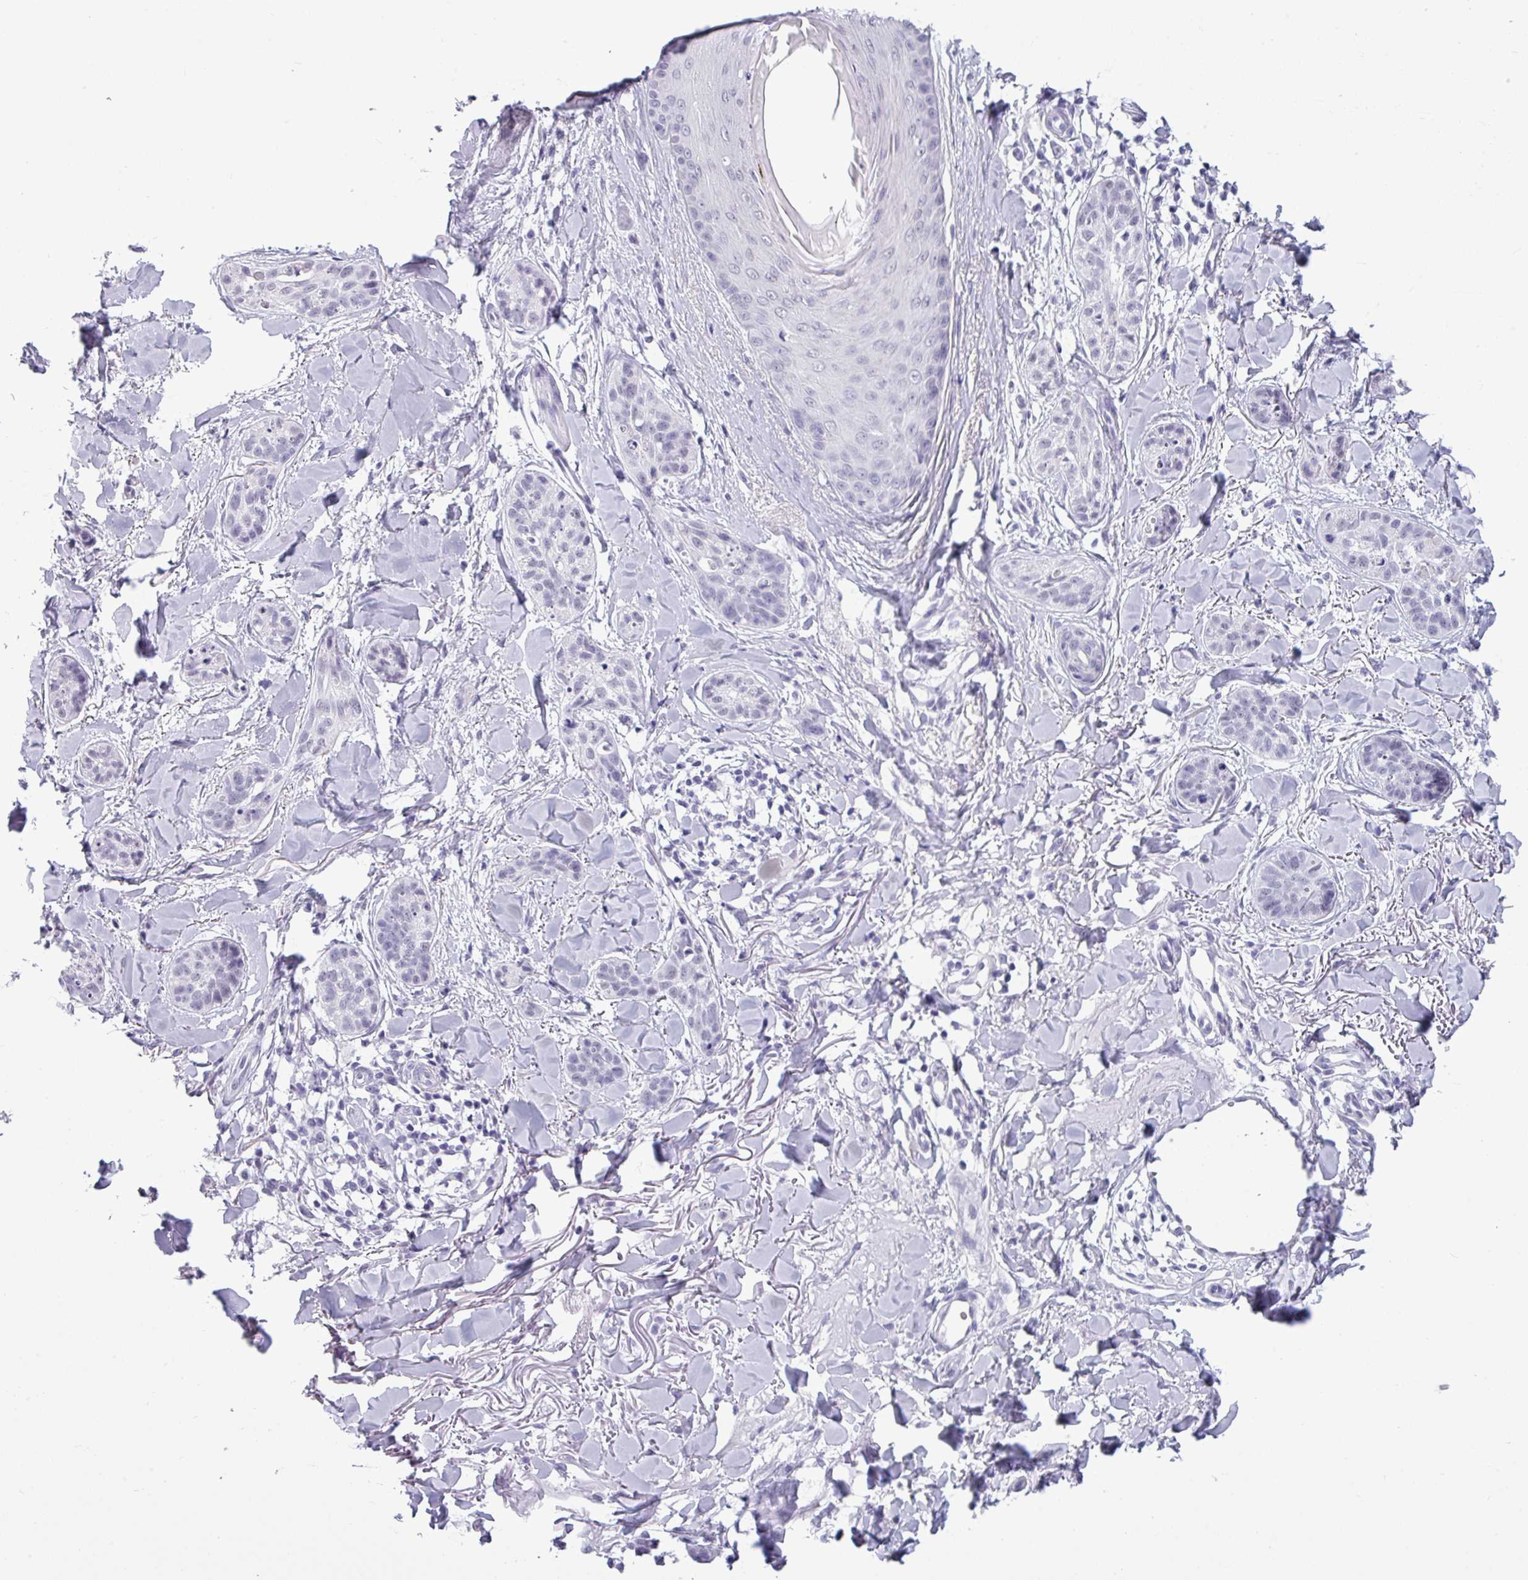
{"staining": {"intensity": "negative", "quantity": "none", "location": "none"}, "tissue": "skin cancer", "cell_type": "Tumor cells", "image_type": "cancer", "snomed": [{"axis": "morphology", "description": "Basal cell carcinoma"}, {"axis": "topography", "description": "Skin"}], "caption": "Immunohistochemistry (IHC) micrograph of human basal cell carcinoma (skin) stained for a protein (brown), which displays no staining in tumor cells.", "gene": "SRGAP1", "patient": {"sex": "male", "age": 52}}